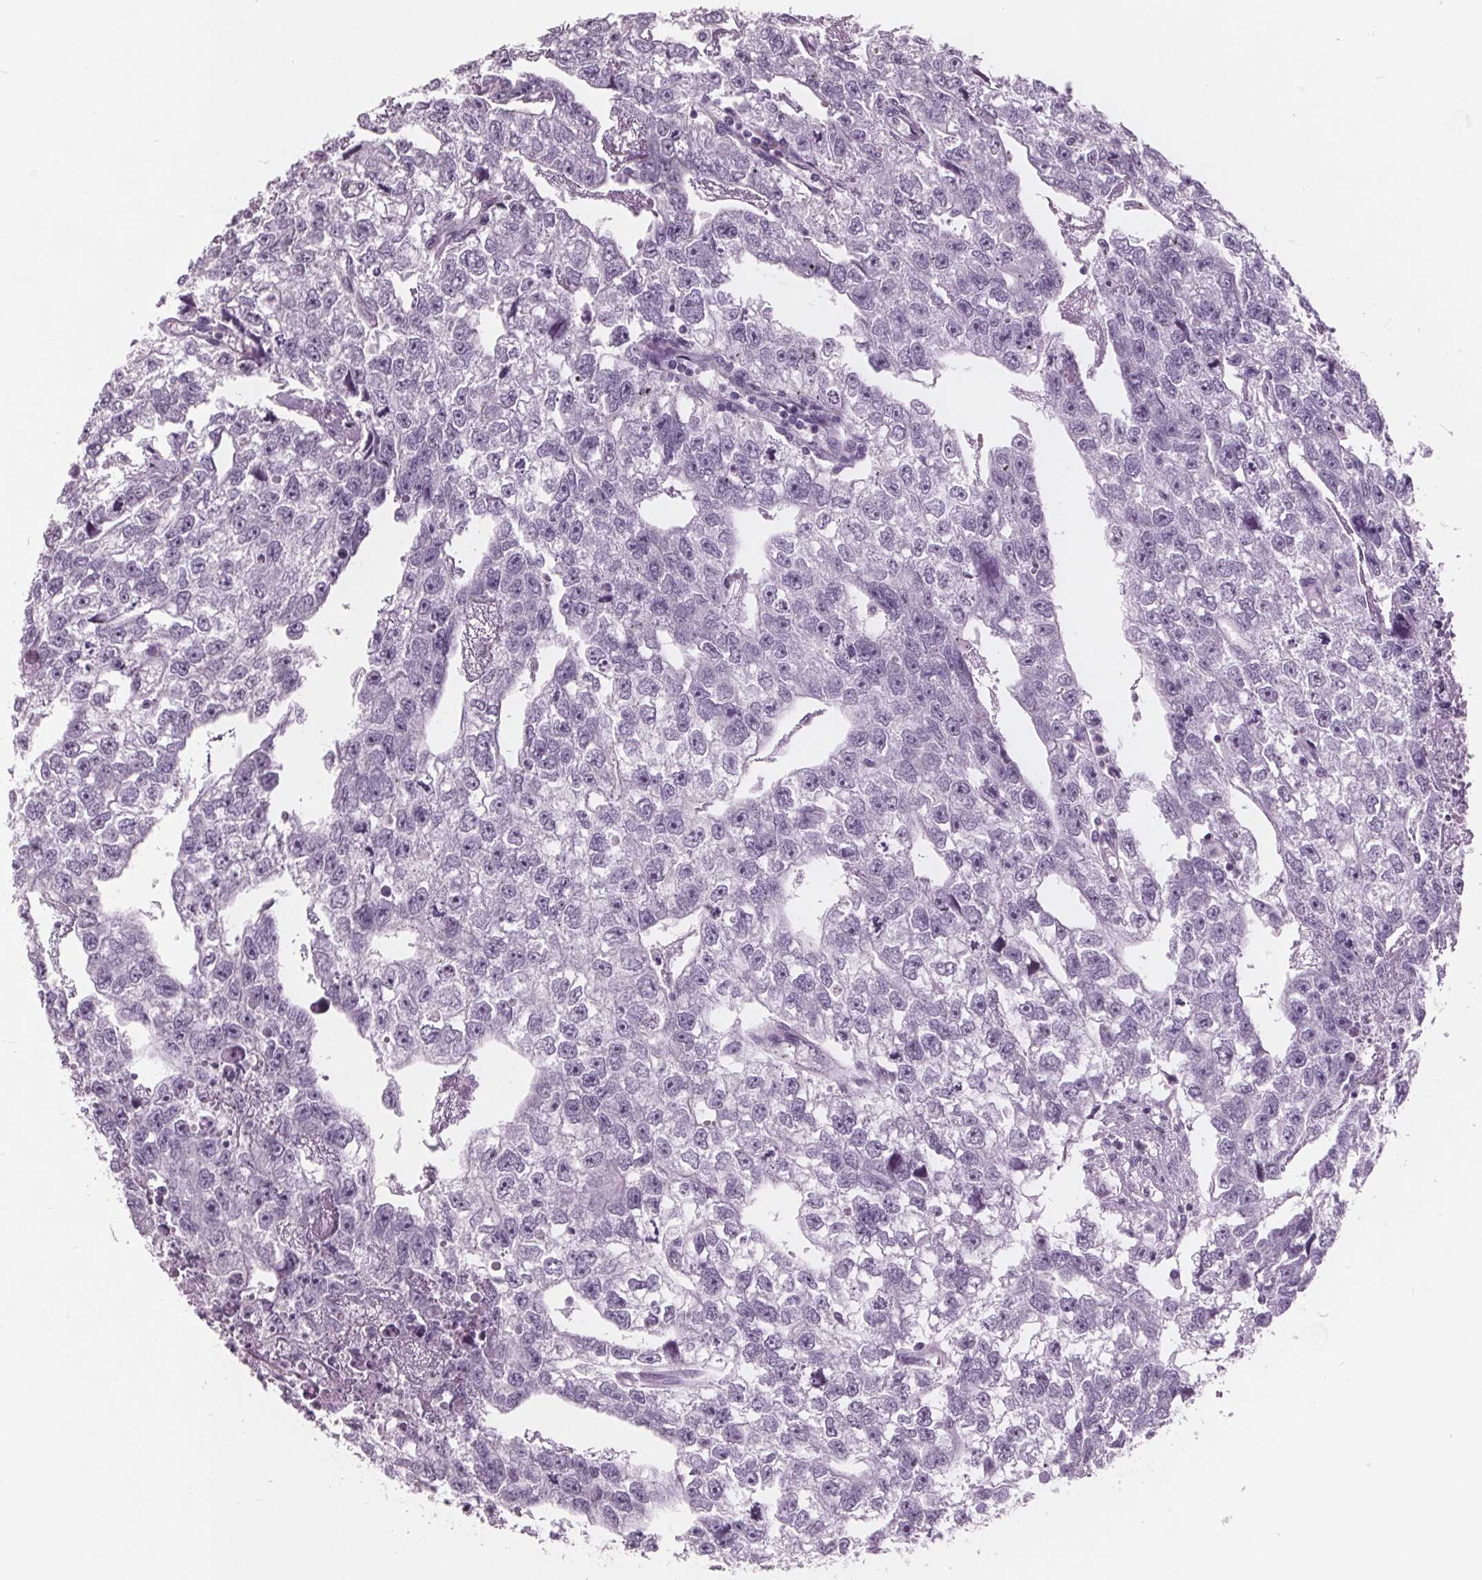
{"staining": {"intensity": "negative", "quantity": "none", "location": "none"}, "tissue": "testis cancer", "cell_type": "Tumor cells", "image_type": "cancer", "snomed": [{"axis": "morphology", "description": "Carcinoma, Embryonal, NOS"}, {"axis": "morphology", "description": "Teratoma, malignant, NOS"}, {"axis": "topography", "description": "Testis"}], "caption": "Immunohistochemical staining of human testis cancer (embryonal carcinoma) shows no significant expression in tumor cells.", "gene": "AMBP", "patient": {"sex": "male", "age": 44}}